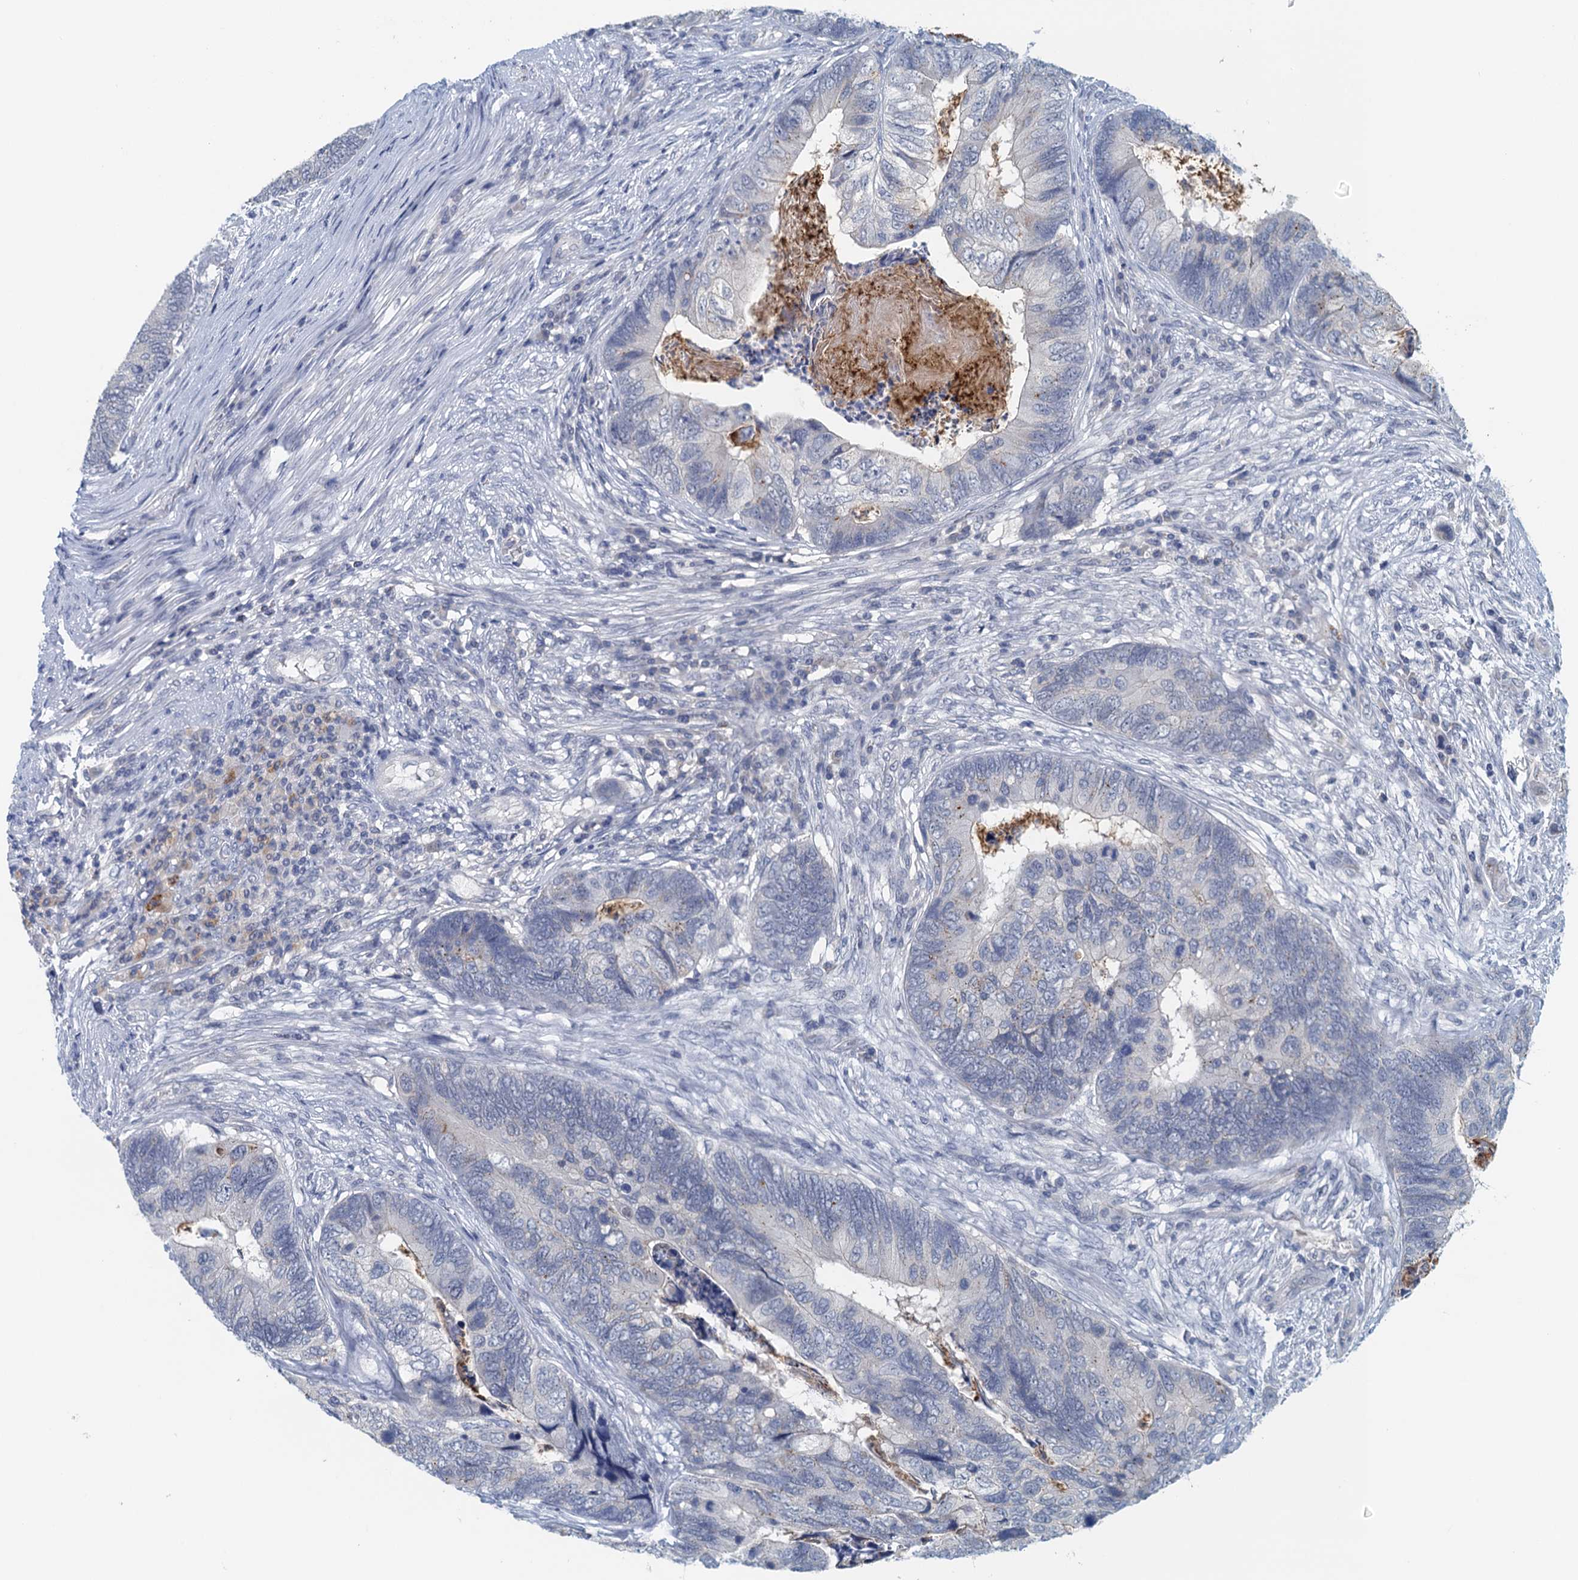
{"staining": {"intensity": "negative", "quantity": "none", "location": "none"}, "tissue": "colorectal cancer", "cell_type": "Tumor cells", "image_type": "cancer", "snomed": [{"axis": "morphology", "description": "Adenocarcinoma, NOS"}, {"axis": "topography", "description": "Colon"}], "caption": "Immunohistochemical staining of adenocarcinoma (colorectal) reveals no significant staining in tumor cells.", "gene": "NUBP2", "patient": {"sex": "female", "age": 67}}